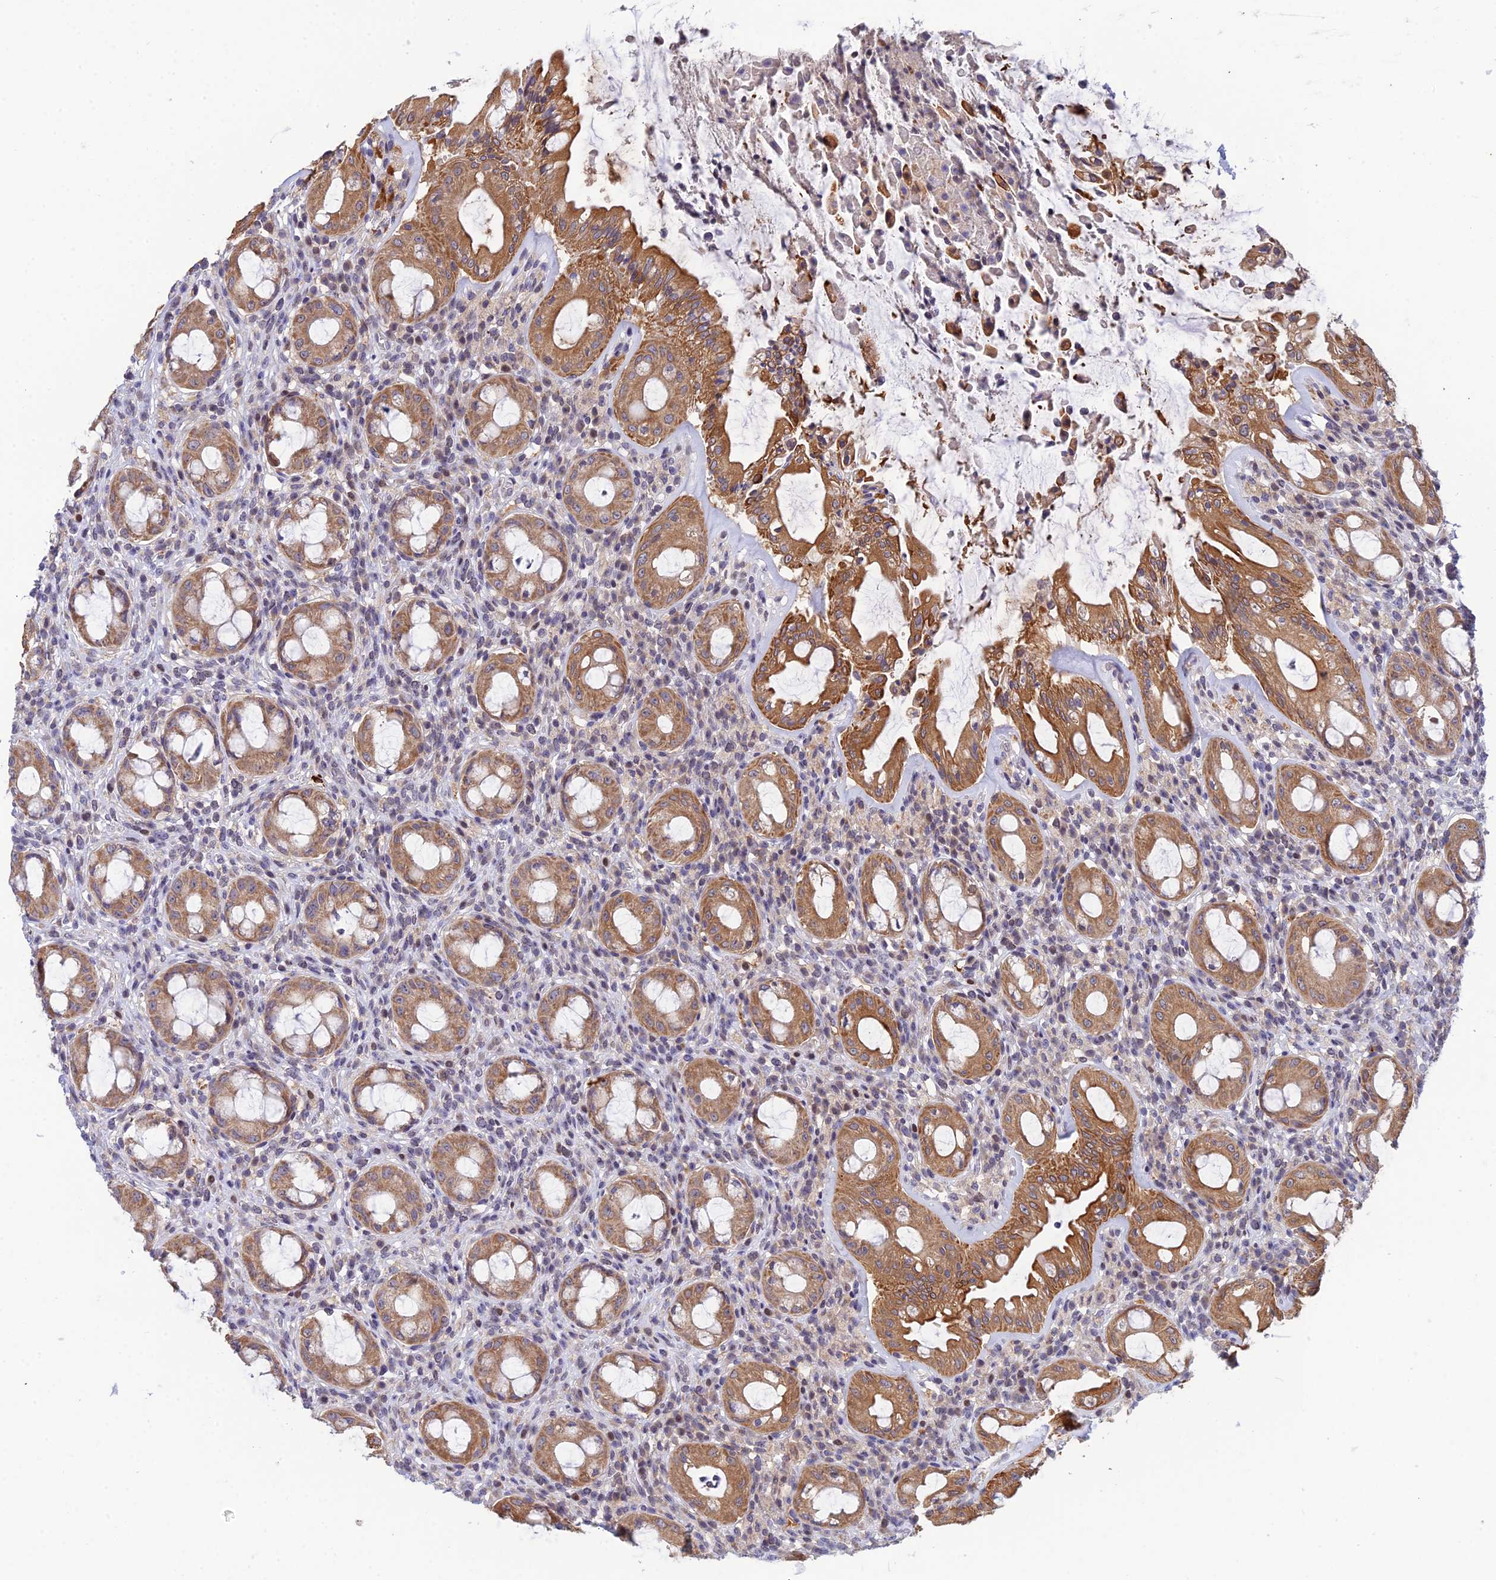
{"staining": {"intensity": "moderate", "quantity": ">75%", "location": "cytoplasmic/membranous"}, "tissue": "rectum", "cell_type": "Glandular cells", "image_type": "normal", "snomed": [{"axis": "morphology", "description": "Normal tissue, NOS"}, {"axis": "topography", "description": "Rectum"}], "caption": "This photomicrograph shows IHC staining of normal rectum, with medium moderate cytoplasmic/membranous expression in about >75% of glandular cells.", "gene": "ELOA2", "patient": {"sex": "female", "age": 57}}